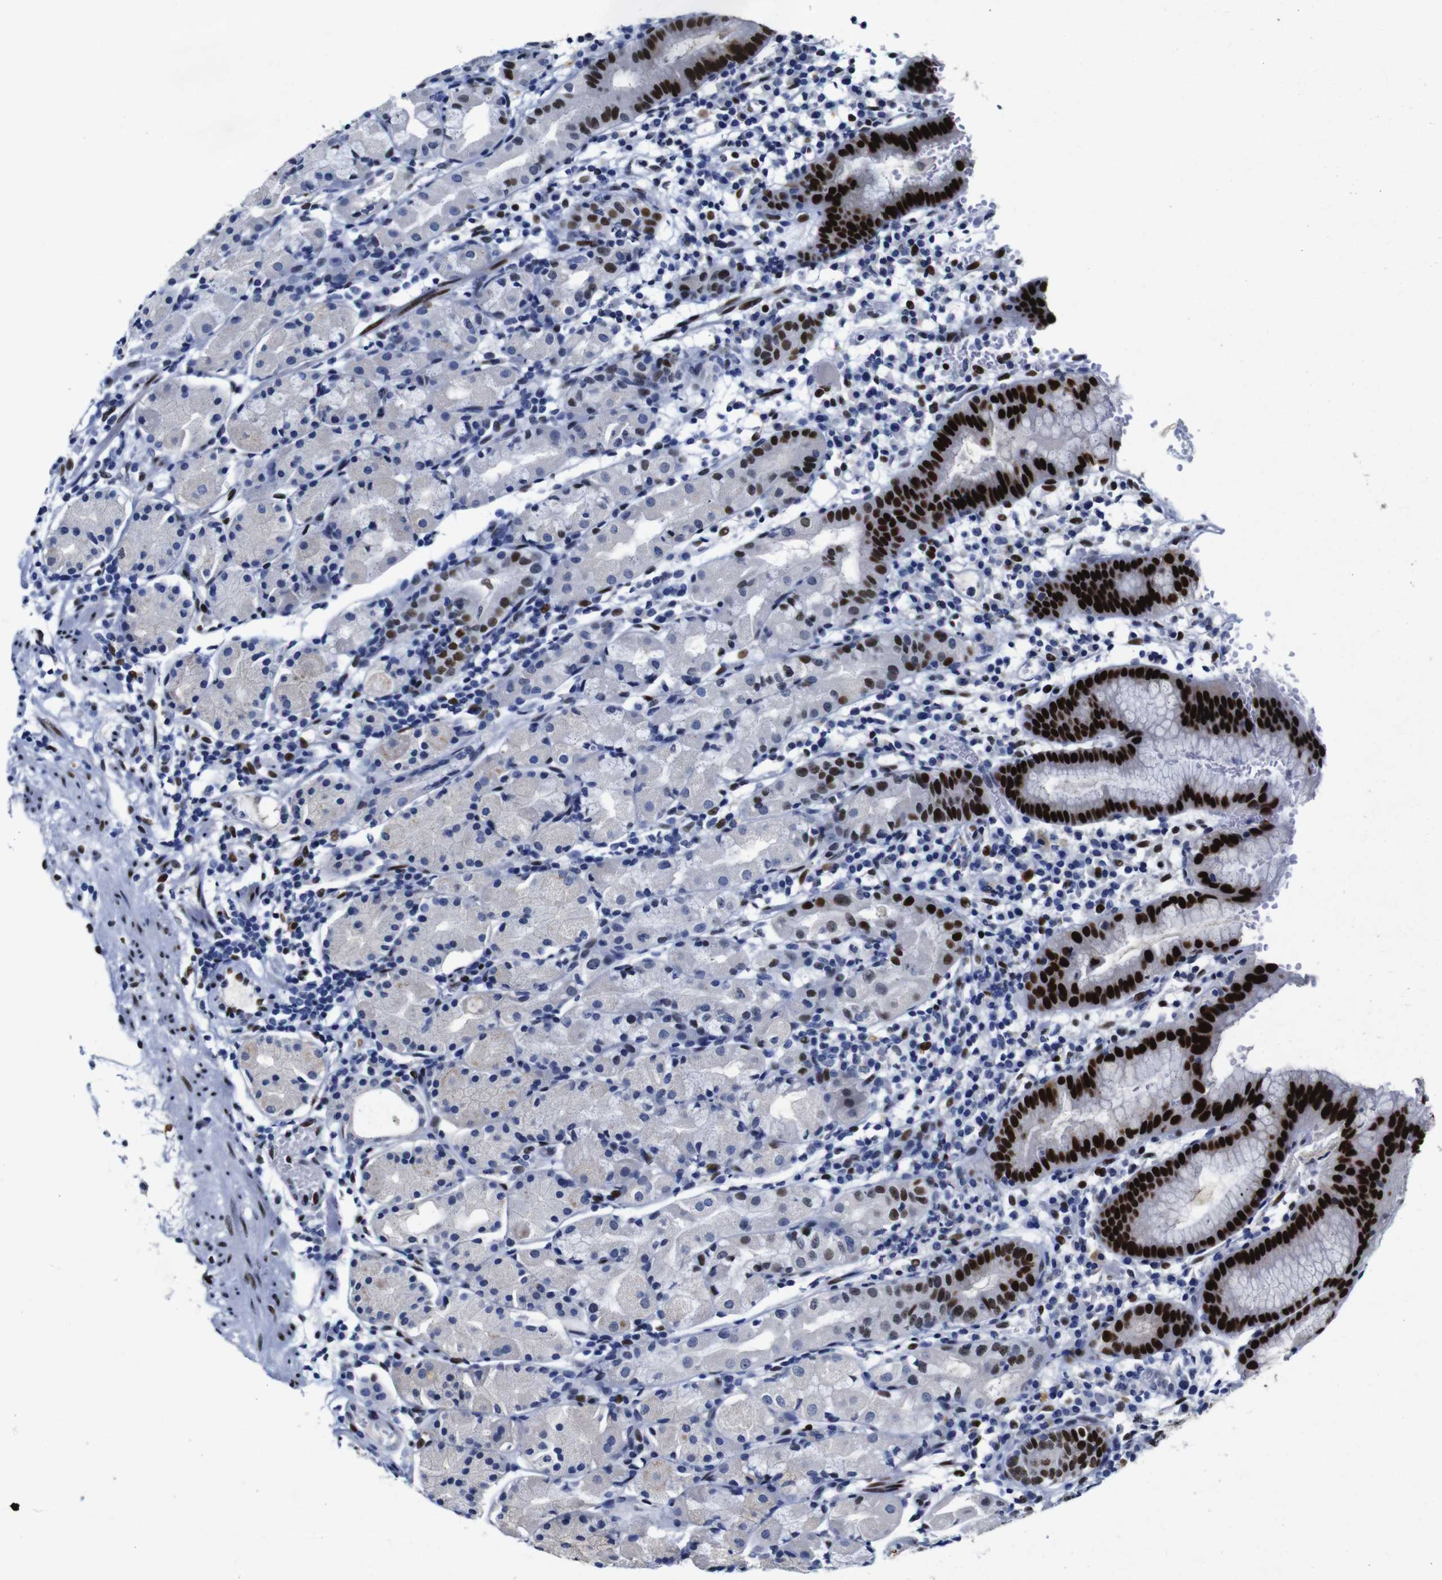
{"staining": {"intensity": "strong", "quantity": "<25%", "location": "nuclear"}, "tissue": "stomach", "cell_type": "Glandular cells", "image_type": "normal", "snomed": [{"axis": "morphology", "description": "Normal tissue, NOS"}, {"axis": "topography", "description": "Stomach"}, {"axis": "topography", "description": "Stomach, lower"}], "caption": "Immunohistochemistry (IHC) (DAB (3,3'-diaminobenzidine)) staining of benign stomach shows strong nuclear protein staining in about <25% of glandular cells.", "gene": "FOSL2", "patient": {"sex": "female", "age": 75}}